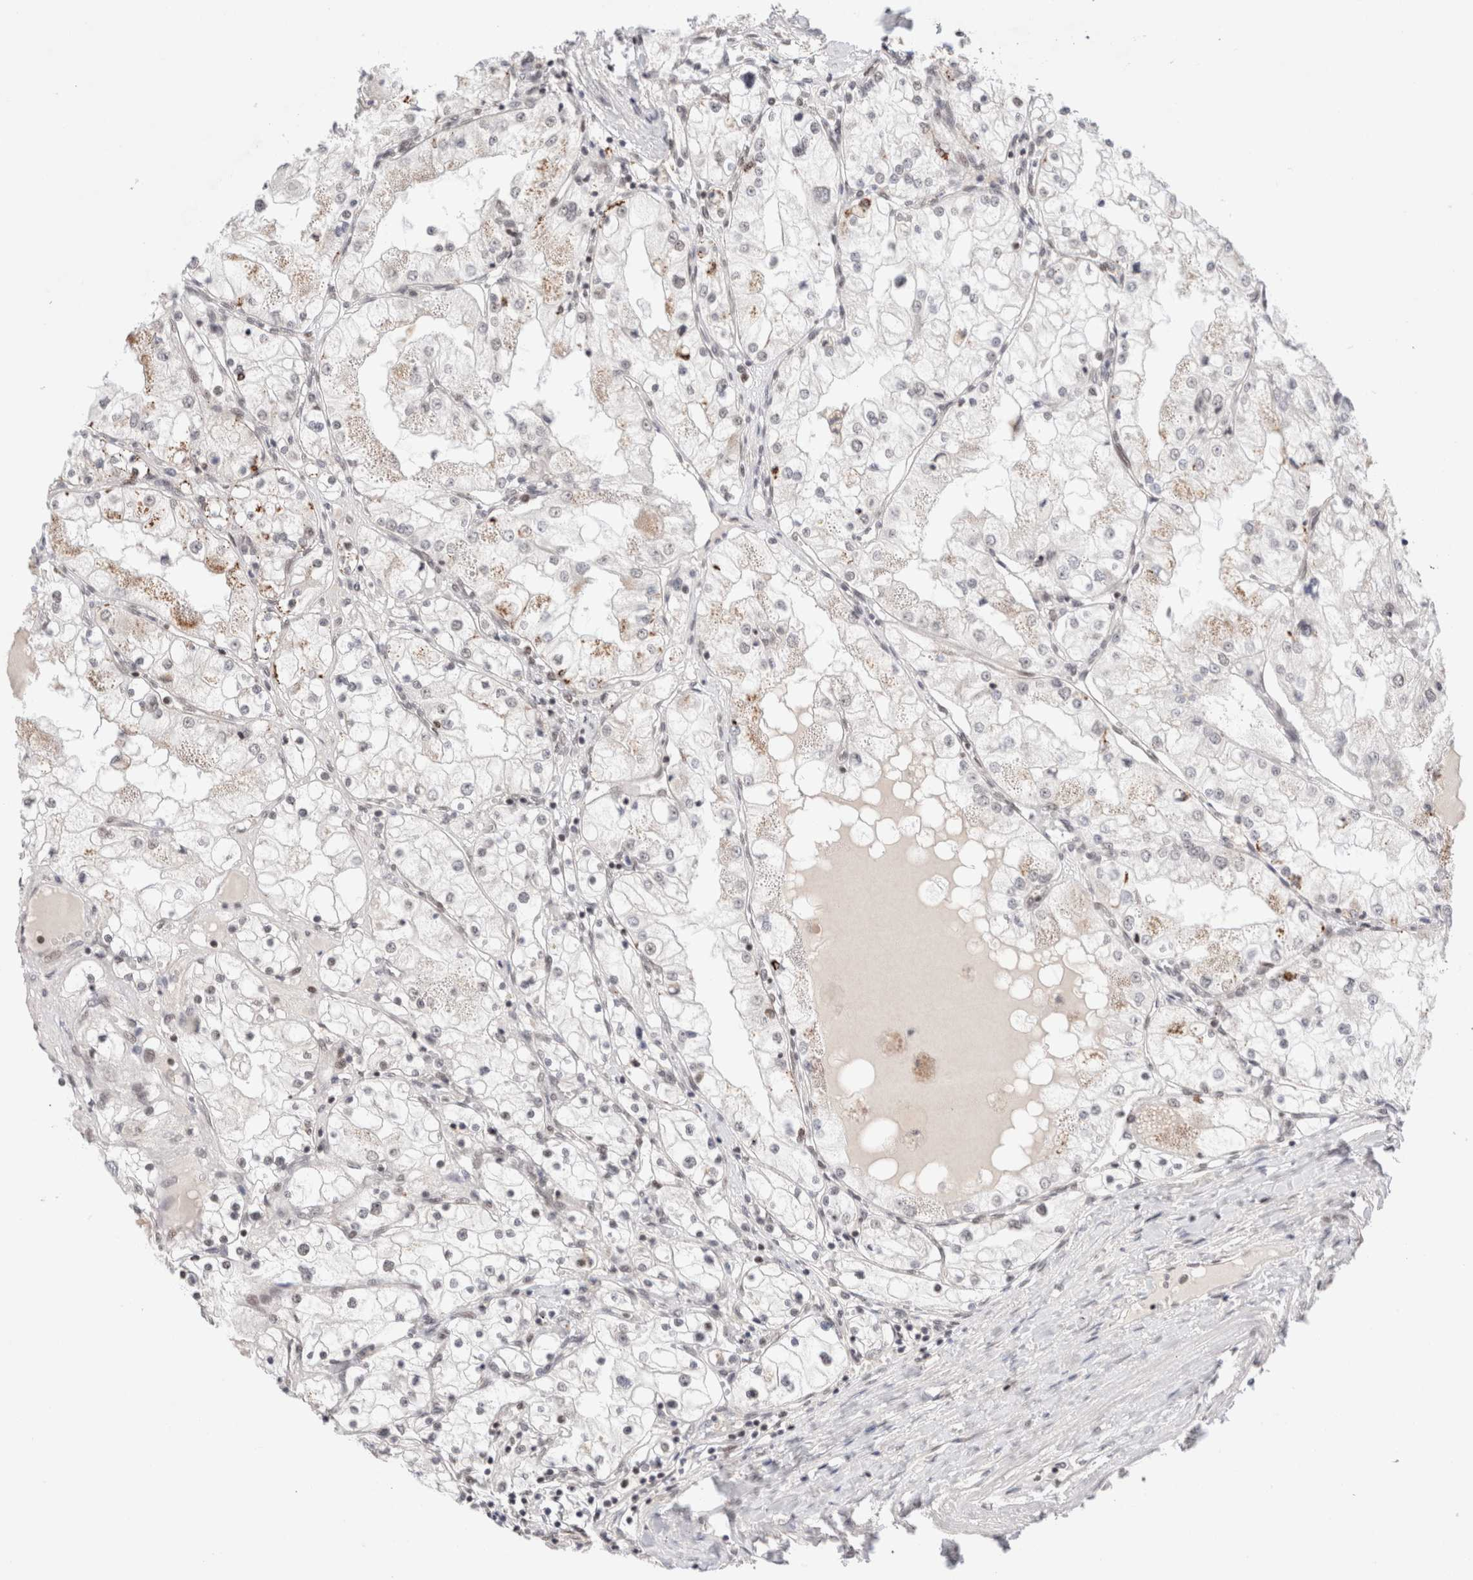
{"staining": {"intensity": "weak", "quantity": "<25%", "location": "cytoplasmic/membranous"}, "tissue": "renal cancer", "cell_type": "Tumor cells", "image_type": "cancer", "snomed": [{"axis": "morphology", "description": "Adenocarcinoma, NOS"}, {"axis": "topography", "description": "Kidney"}], "caption": "Immunohistochemistry of human adenocarcinoma (renal) demonstrates no staining in tumor cells.", "gene": "GATAD2A", "patient": {"sex": "male", "age": 68}}